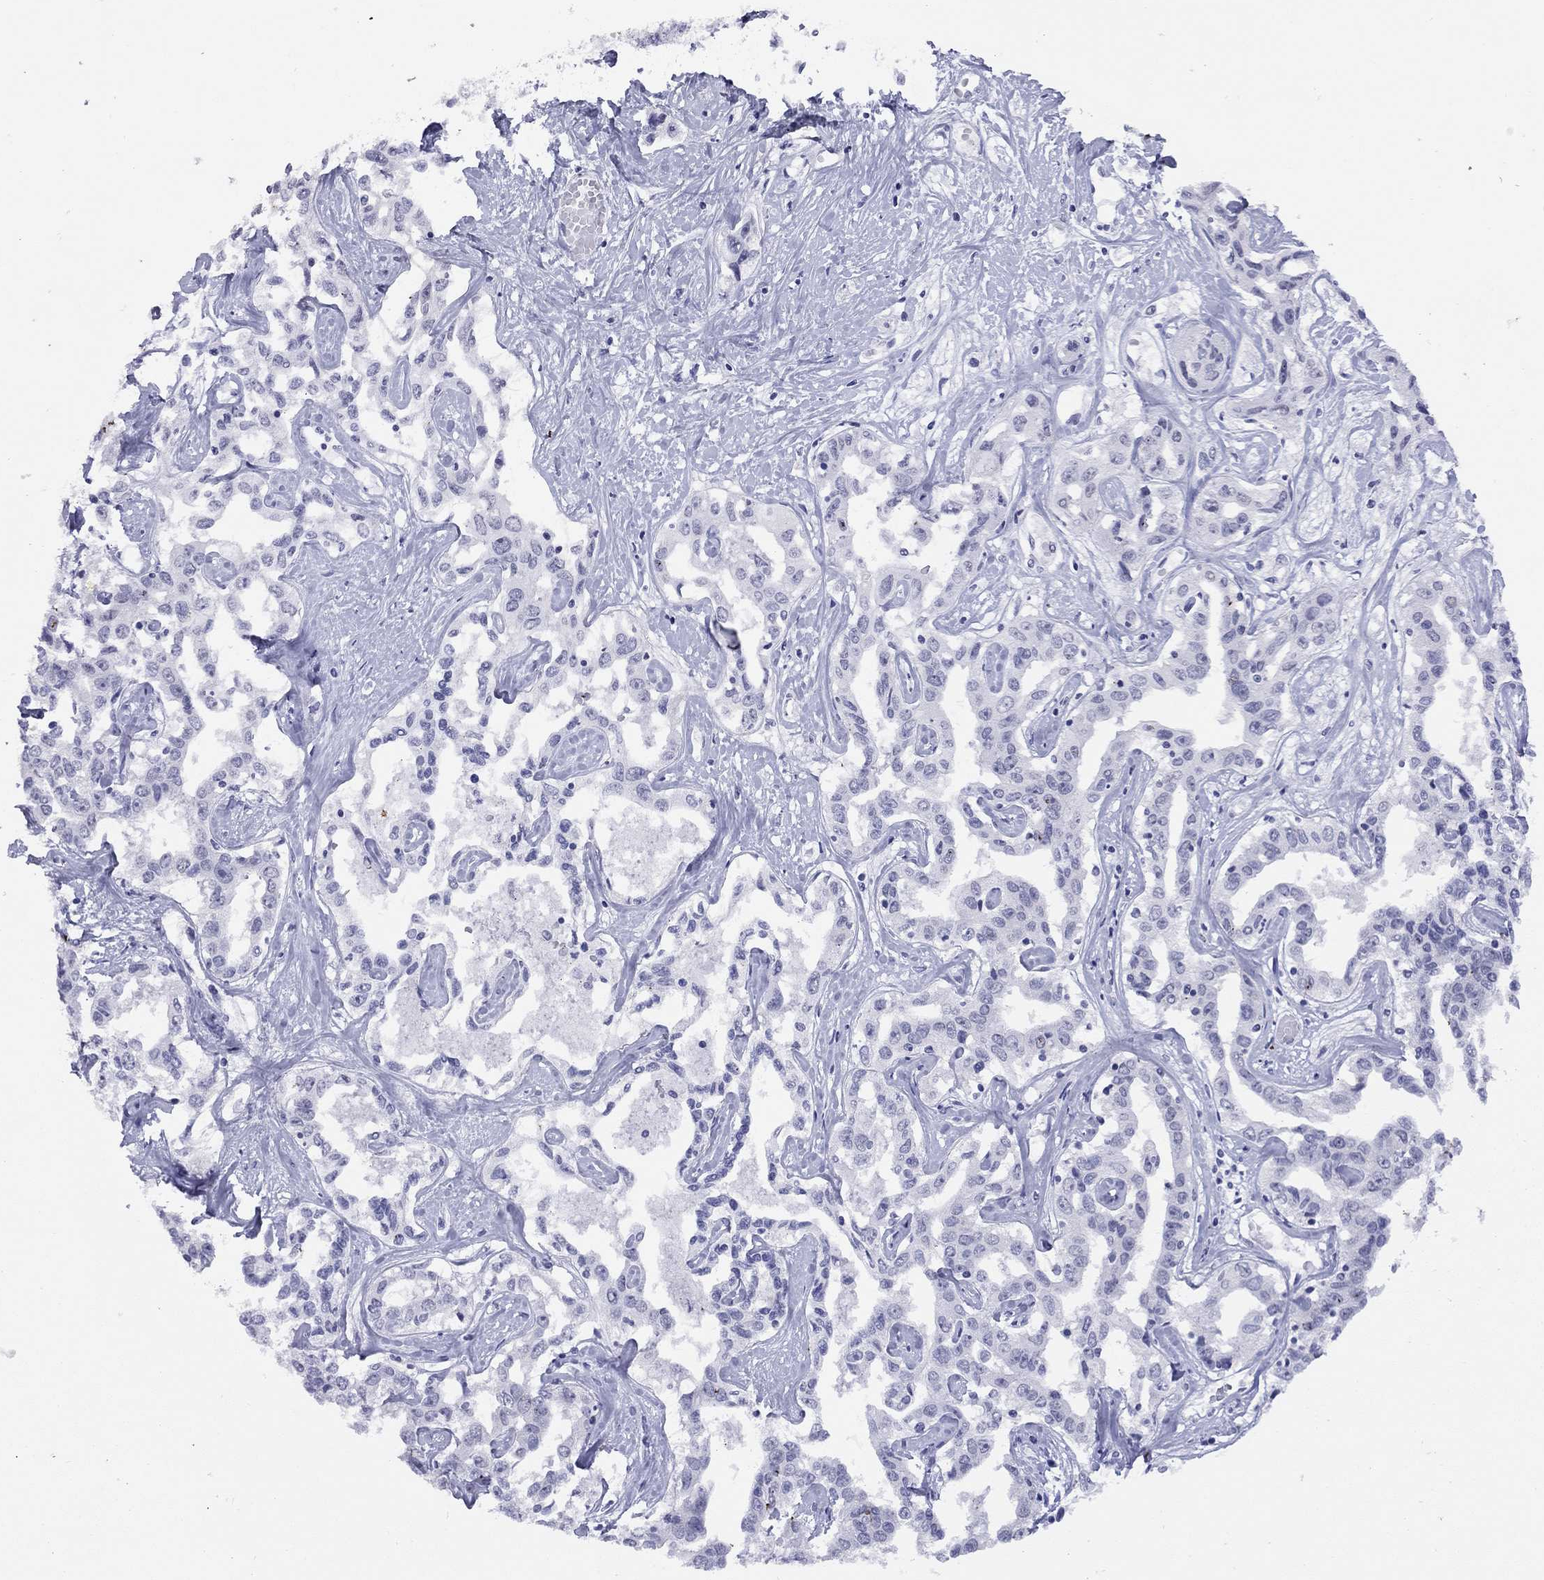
{"staining": {"intensity": "negative", "quantity": "none", "location": "none"}, "tissue": "liver cancer", "cell_type": "Tumor cells", "image_type": "cancer", "snomed": [{"axis": "morphology", "description": "Cholangiocarcinoma"}, {"axis": "topography", "description": "Liver"}], "caption": "There is no significant positivity in tumor cells of liver cancer (cholangiocarcinoma). Nuclei are stained in blue.", "gene": "LYAR", "patient": {"sex": "male", "age": 59}}